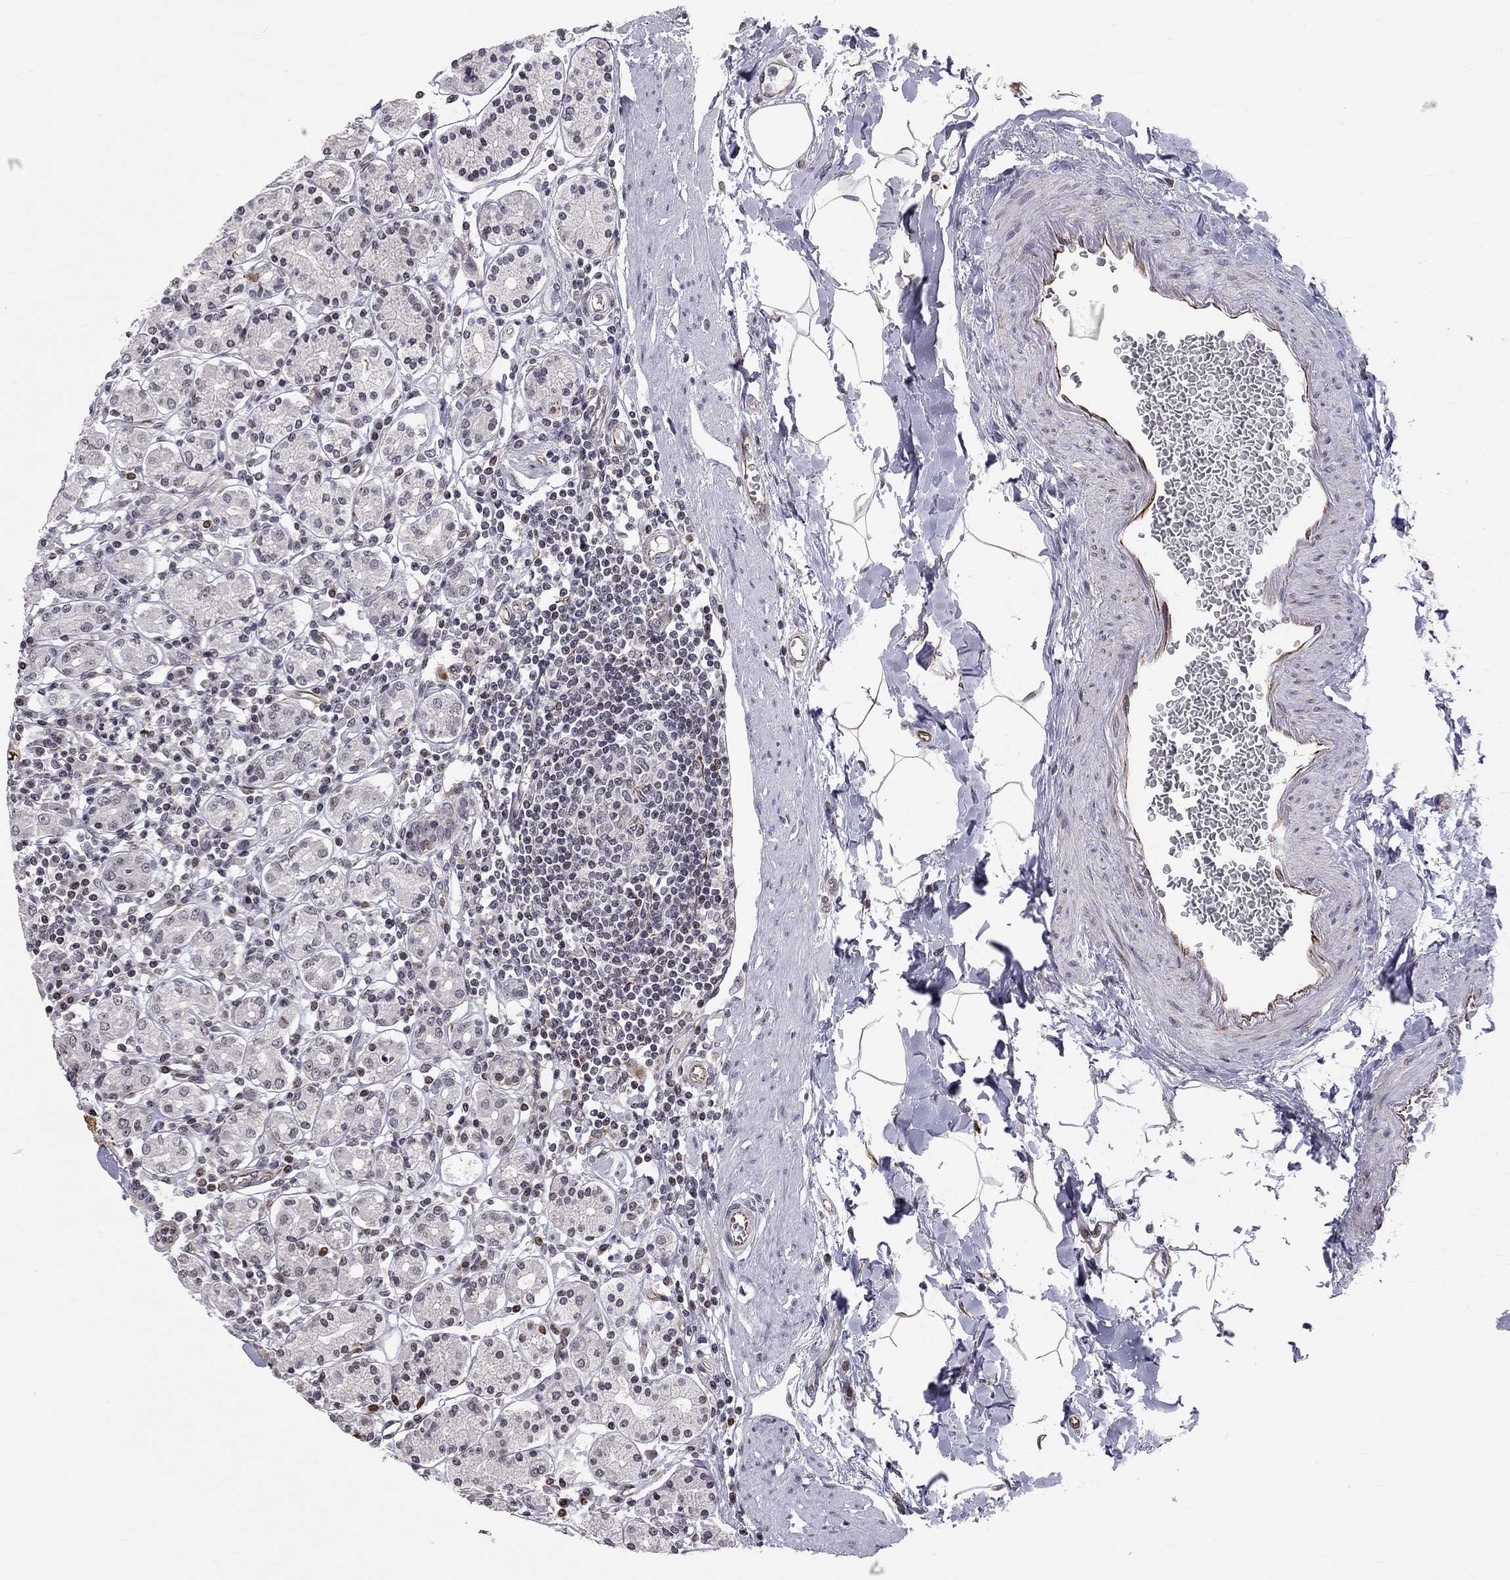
{"staining": {"intensity": "moderate", "quantity": "<25%", "location": "nuclear"}, "tissue": "stomach", "cell_type": "Glandular cells", "image_type": "normal", "snomed": [{"axis": "morphology", "description": "Normal tissue, NOS"}, {"axis": "topography", "description": "Stomach, upper"}, {"axis": "topography", "description": "Stomach"}], "caption": "The immunohistochemical stain labels moderate nuclear positivity in glandular cells of normal stomach.", "gene": "MTNR1B", "patient": {"sex": "male", "age": 62}}